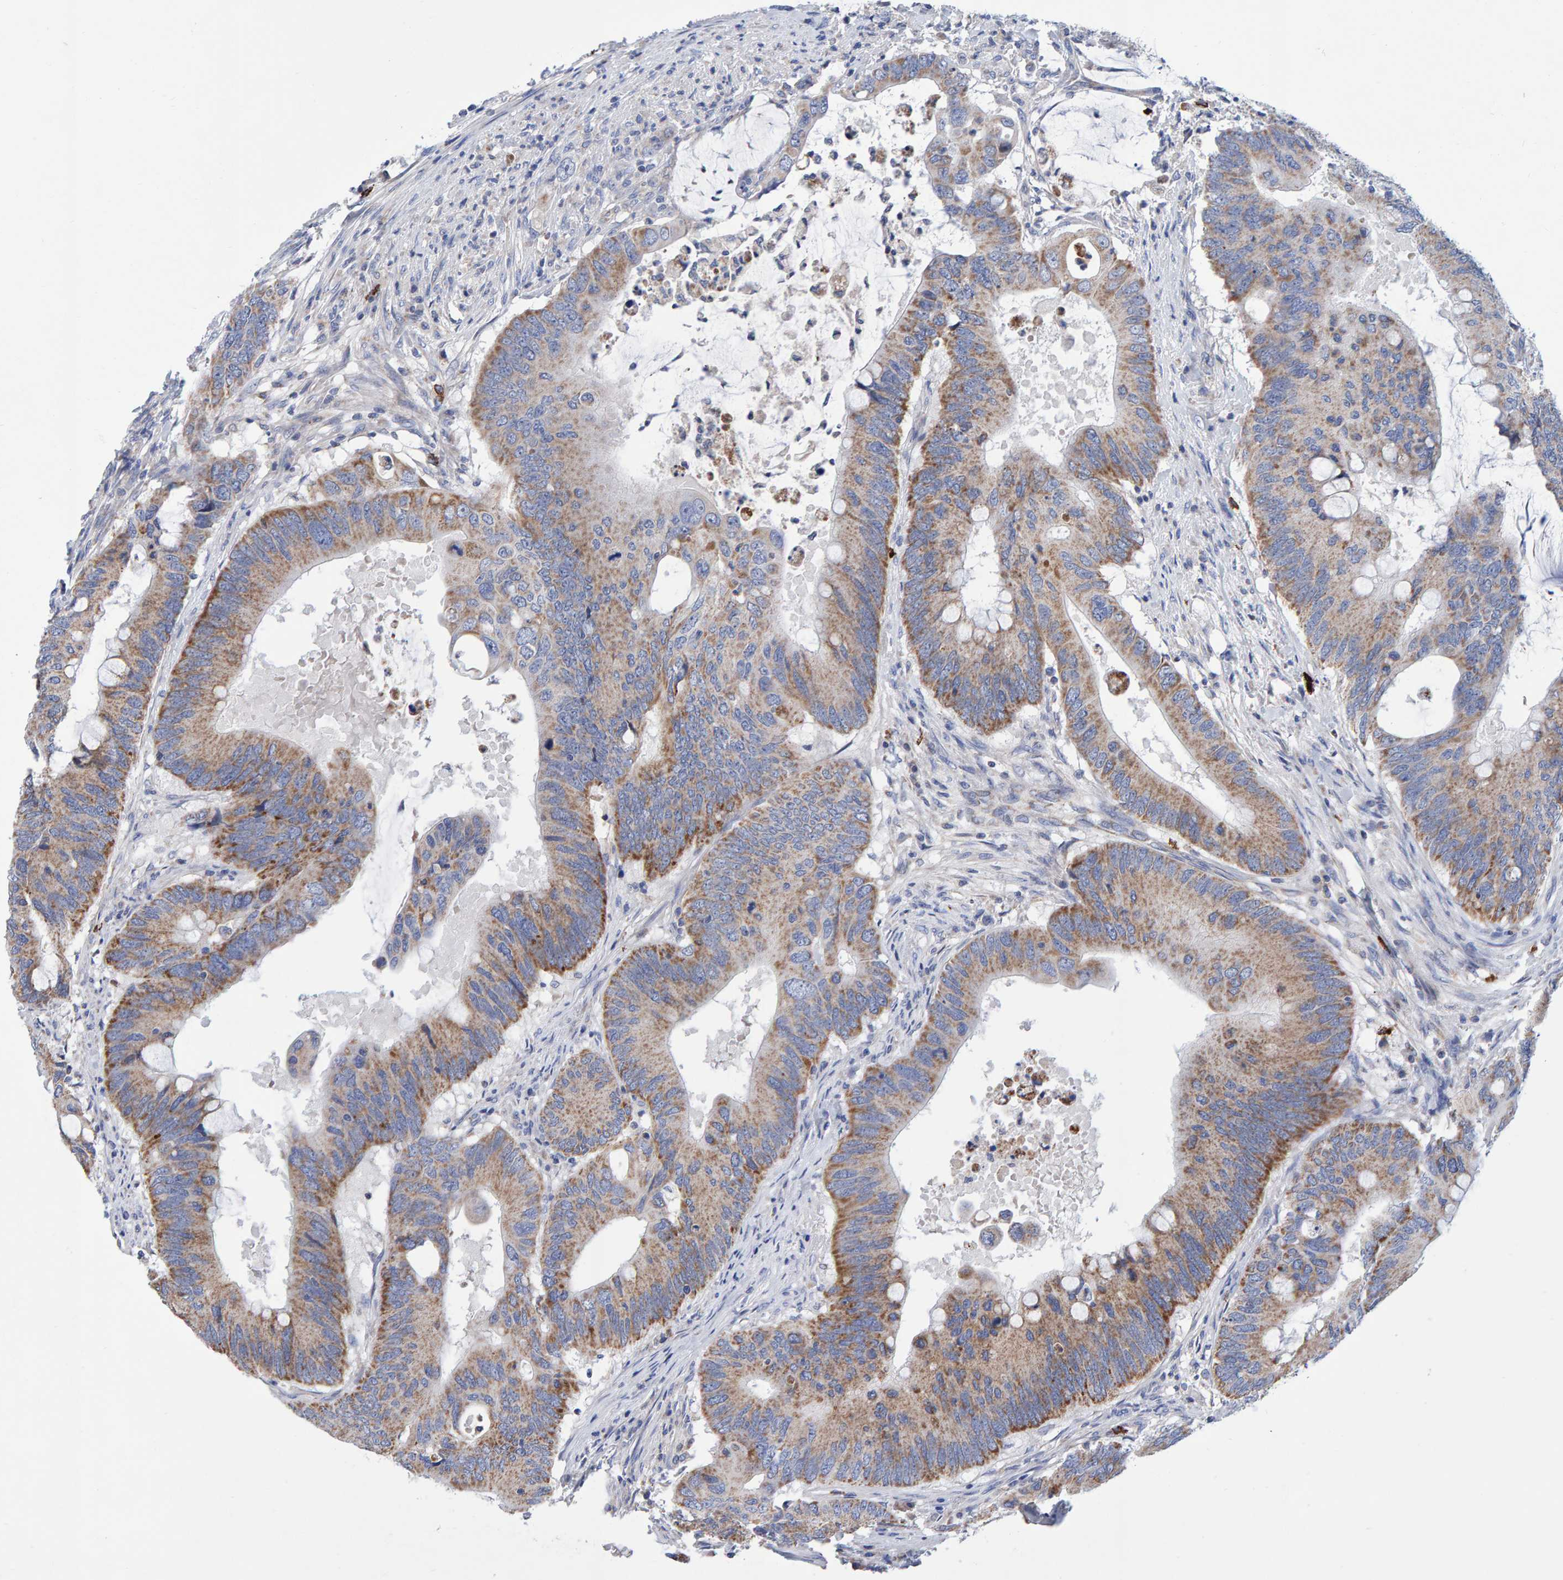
{"staining": {"intensity": "moderate", "quantity": ">75%", "location": "cytoplasmic/membranous"}, "tissue": "colorectal cancer", "cell_type": "Tumor cells", "image_type": "cancer", "snomed": [{"axis": "morphology", "description": "Adenocarcinoma, NOS"}, {"axis": "topography", "description": "Colon"}], "caption": "Colorectal adenocarcinoma tissue demonstrates moderate cytoplasmic/membranous expression in about >75% of tumor cells", "gene": "EFR3A", "patient": {"sex": "male", "age": 71}}